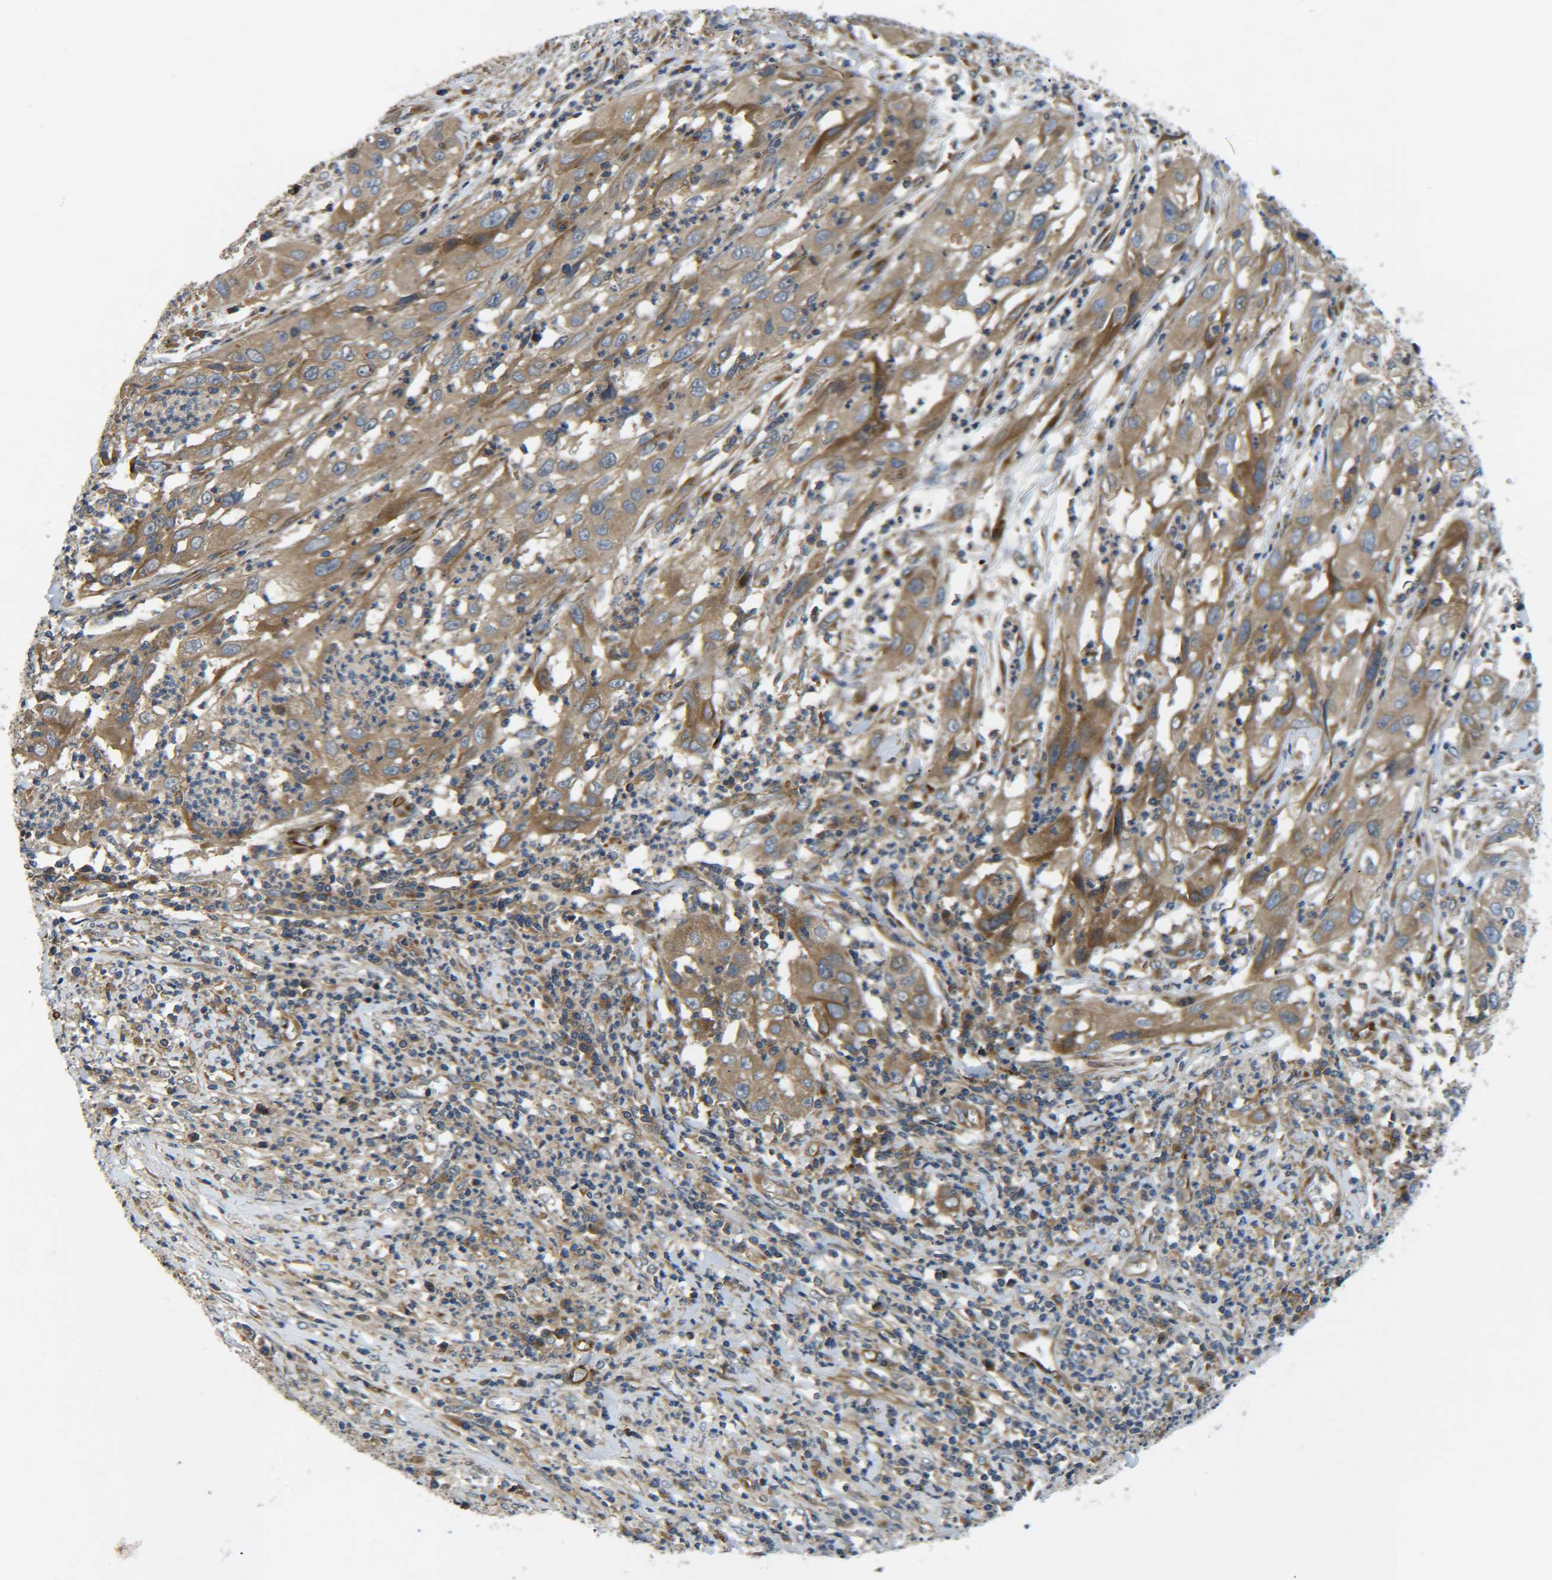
{"staining": {"intensity": "moderate", "quantity": ">75%", "location": "cytoplasmic/membranous"}, "tissue": "cervical cancer", "cell_type": "Tumor cells", "image_type": "cancer", "snomed": [{"axis": "morphology", "description": "Squamous cell carcinoma, NOS"}, {"axis": "topography", "description": "Cervix"}], "caption": "A high-resolution histopathology image shows immunohistochemistry (IHC) staining of cervical cancer (squamous cell carcinoma), which exhibits moderate cytoplasmic/membranous expression in approximately >75% of tumor cells.", "gene": "LRCH3", "patient": {"sex": "female", "age": 32}}